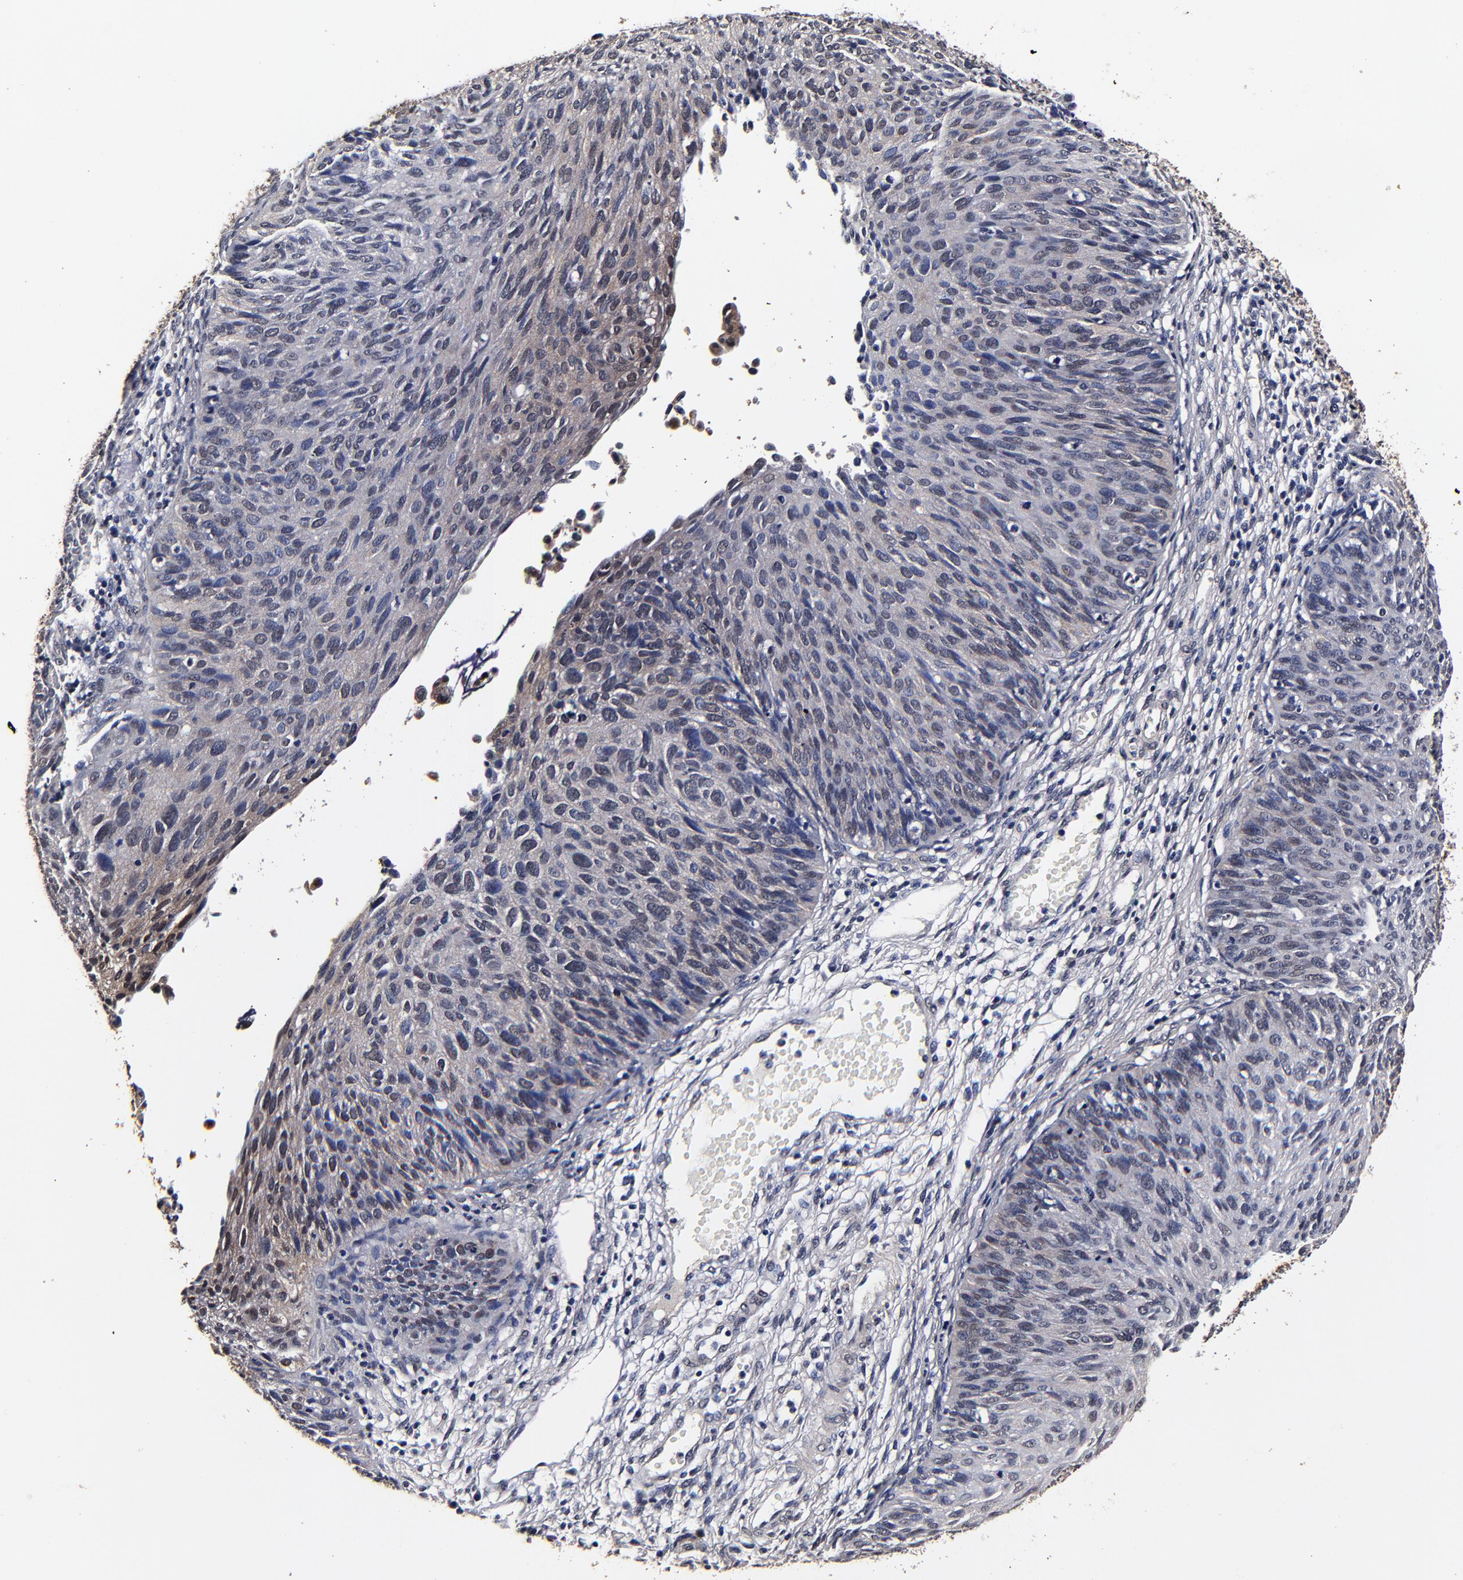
{"staining": {"intensity": "weak", "quantity": "<25%", "location": "cytoplasmic/membranous"}, "tissue": "cervical cancer", "cell_type": "Tumor cells", "image_type": "cancer", "snomed": [{"axis": "morphology", "description": "Squamous cell carcinoma, NOS"}, {"axis": "topography", "description": "Cervix"}], "caption": "This micrograph is of squamous cell carcinoma (cervical) stained with IHC to label a protein in brown with the nuclei are counter-stained blue. There is no positivity in tumor cells.", "gene": "MMP15", "patient": {"sex": "female", "age": 36}}